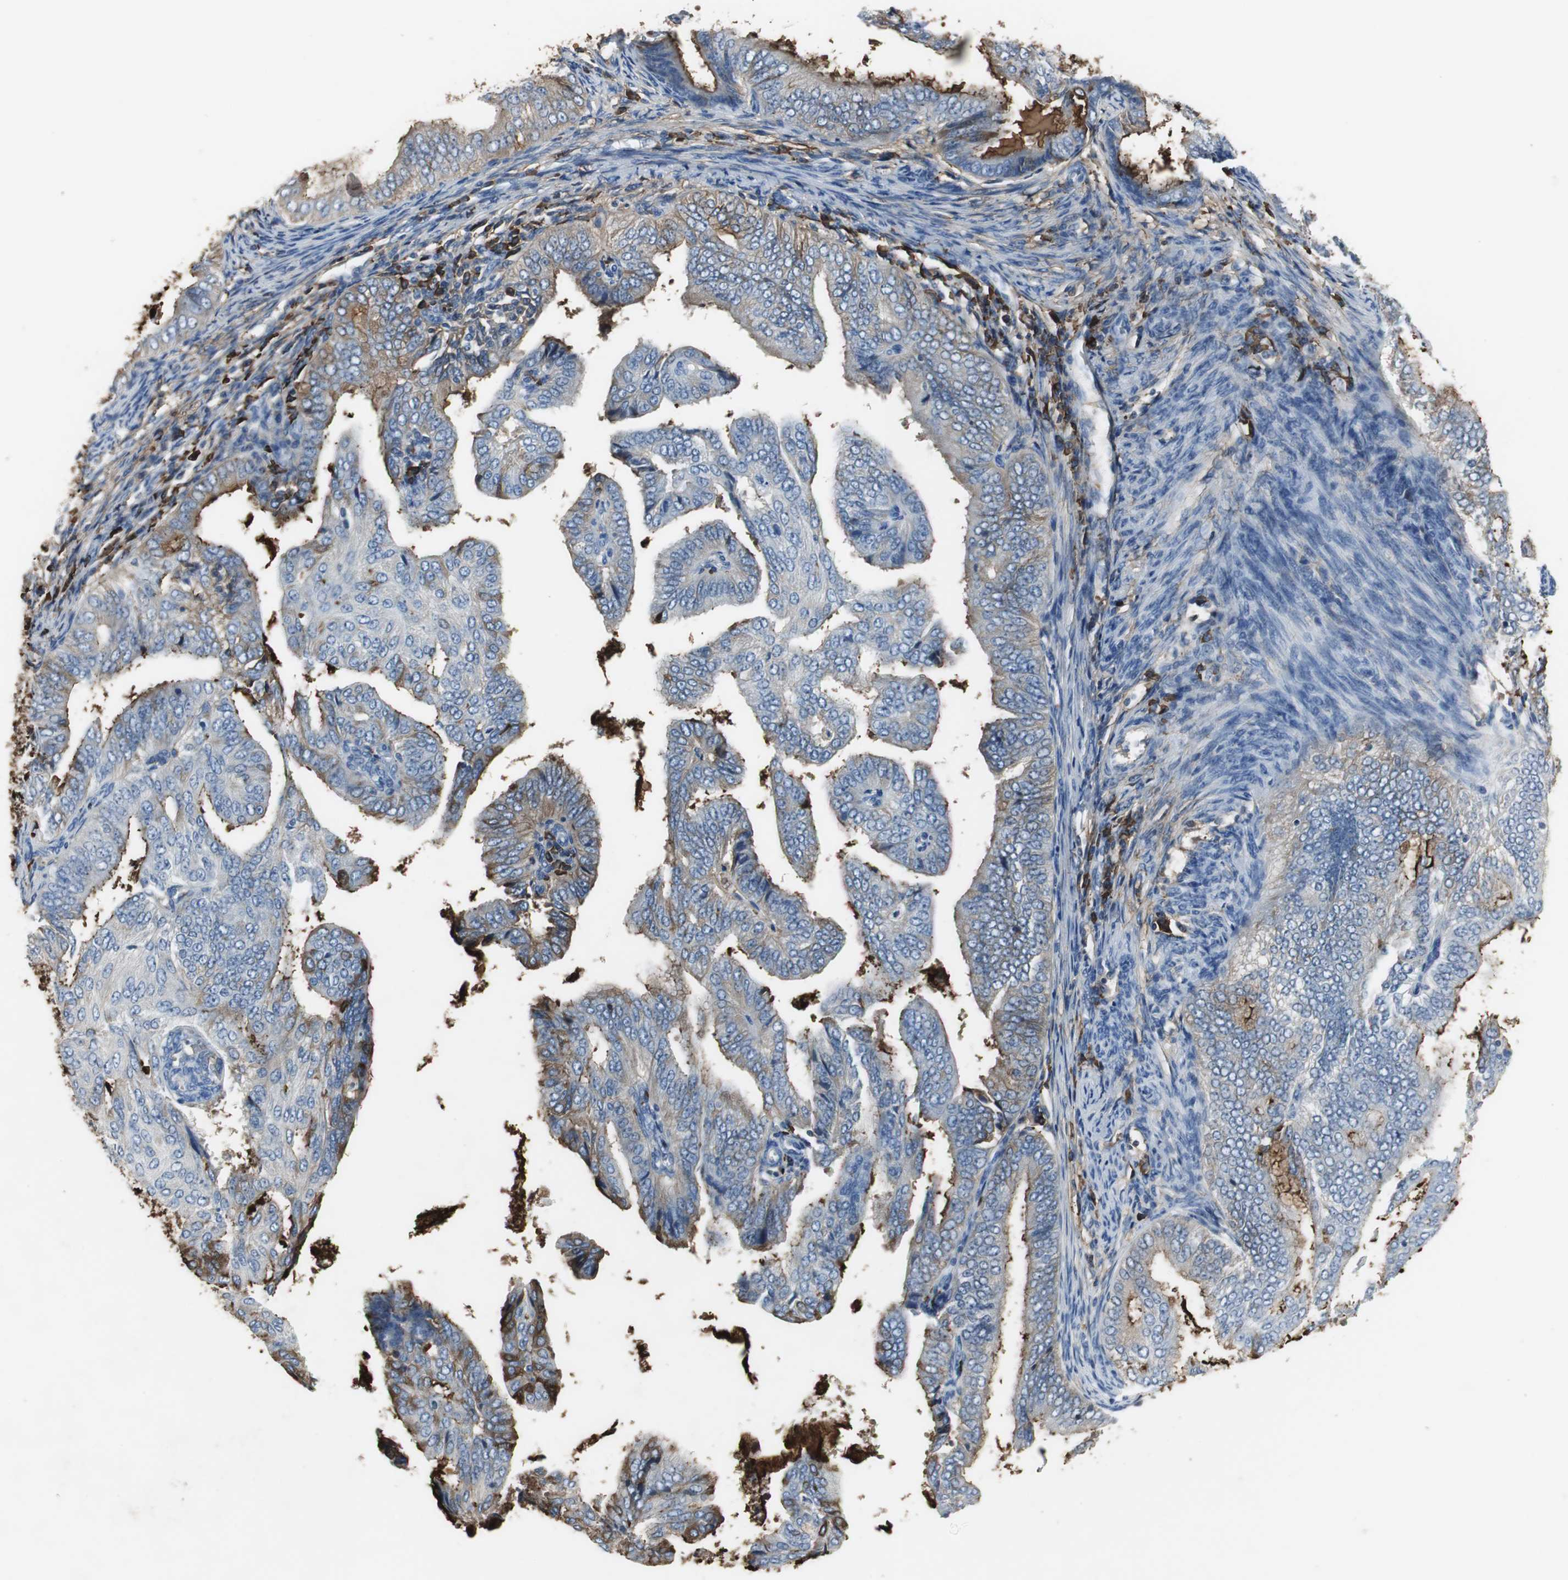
{"staining": {"intensity": "weak", "quantity": "25%-75%", "location": "cytoplasmic/membranous"}, "tissue": "endometrial cancer", "cell_type": "Tumor cells", "image_type": "cancer", "snomed": [{"axis": "morphology", "description": "Adenocarcinoma, NOS"}, {"axis": "topography", "description": "Endometrium"}], "caption": "A brown stain shows weak cytoplasmic/membranous staining of a protein in human adenocarcinoma (endometrial) tumor cells.", "gene": "IGHA1", "patient": {"sex": "female", "age": 58}}